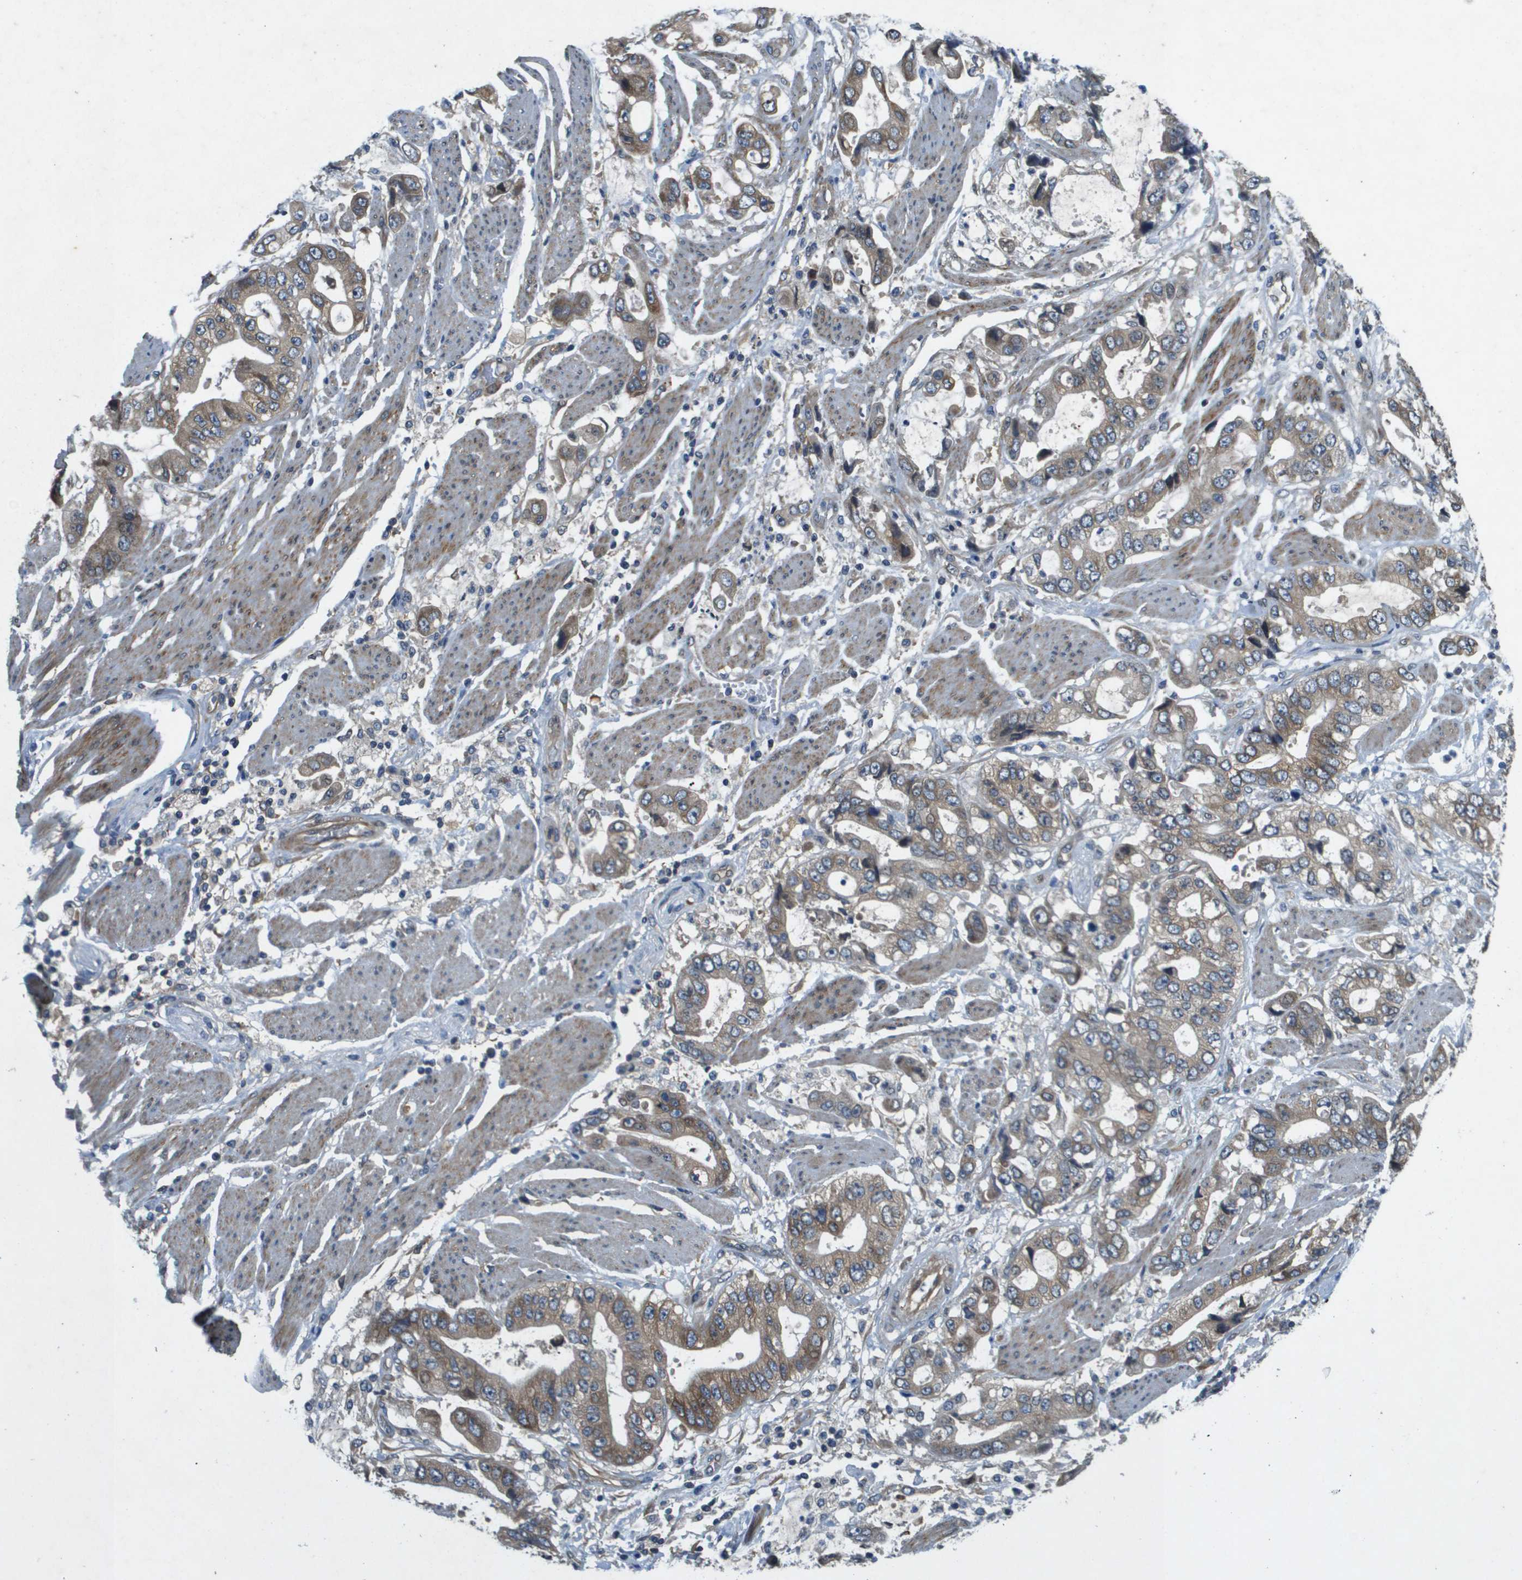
{"staining": {"intensity": "moderate", "quantity": ">75%", "location": "cytoplasmic/membranous"}, "tissue": "stomach cancer", "cell_type": "Tumor cells", "image_type": "cancer", "snomed": [{"axis": "morphology", "description": "Normal tissue, NOS"}, {"axis": "morphology", "description": "Adenocarcinoma, NOS"}, {"axis": "topography", "description": "Stomach"}], "caption": "A high-resolution photomicrograph shows immunohistochemistry staining of stomach cancer, which demonstrates moderate cytoplasmic/membranous expression in about >75% of tumor cells.", "gene": "PGAP3", "patient": {"sex": "male", "age": 62}}